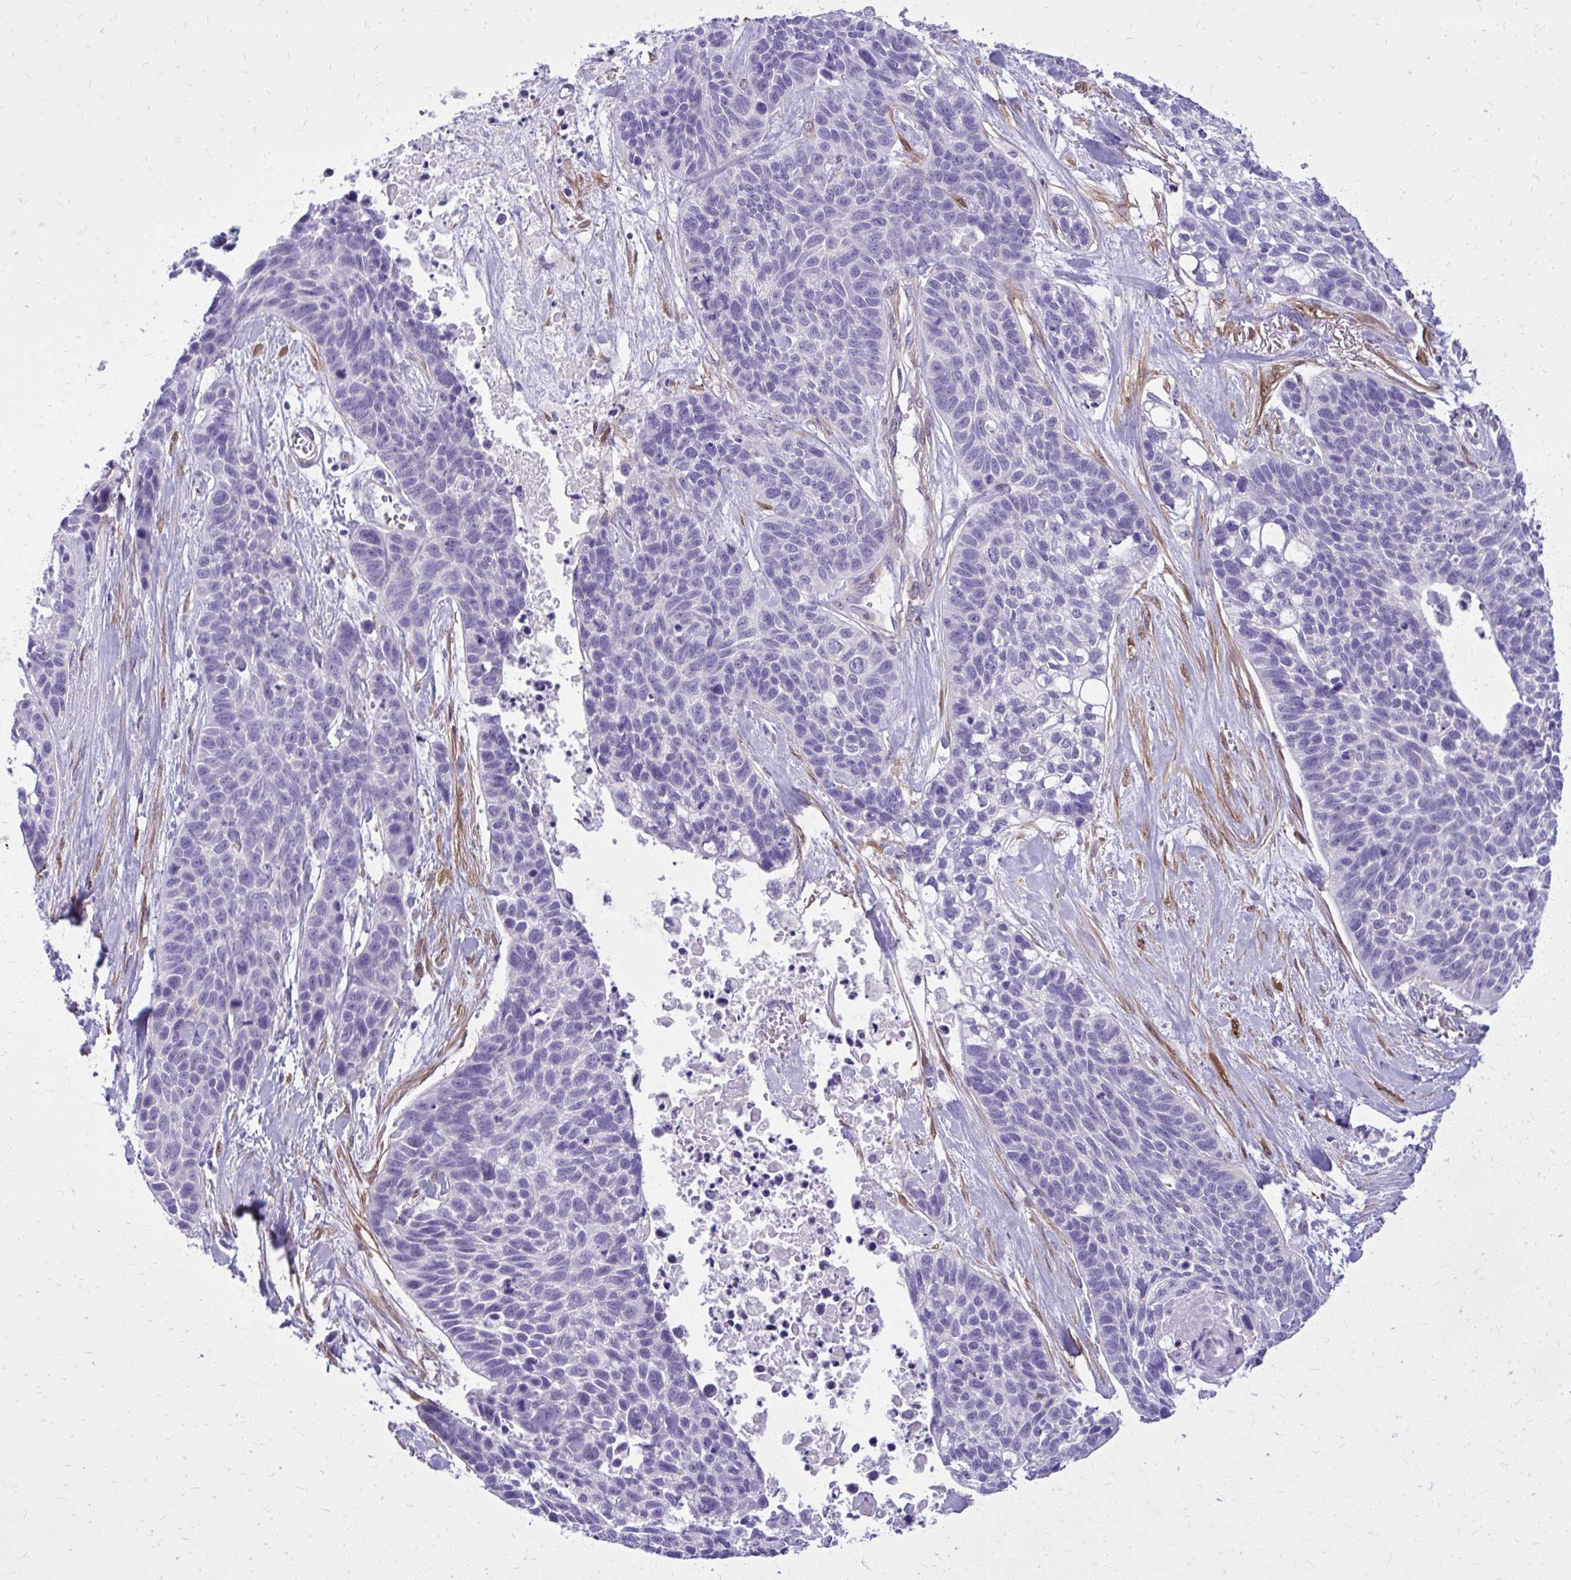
{"staining": {"intensity": "negative", "quantity": "none", "location": "none"}, "tissue": "lung cancer", "cell_type": "Tumor cells", "image_type": "cancer", "snomed": [{"axis": "morphology", "description": "Squamous cell carcinoma, NOS"}, {"axis": "topography", "description": "Lung"}], "caption": "IHC of lung cancer (squamous cell carcinoma) displays no staining in tumor cells.", "gene": "NNMT", "patient": {"sex": "male", "age": 62}}